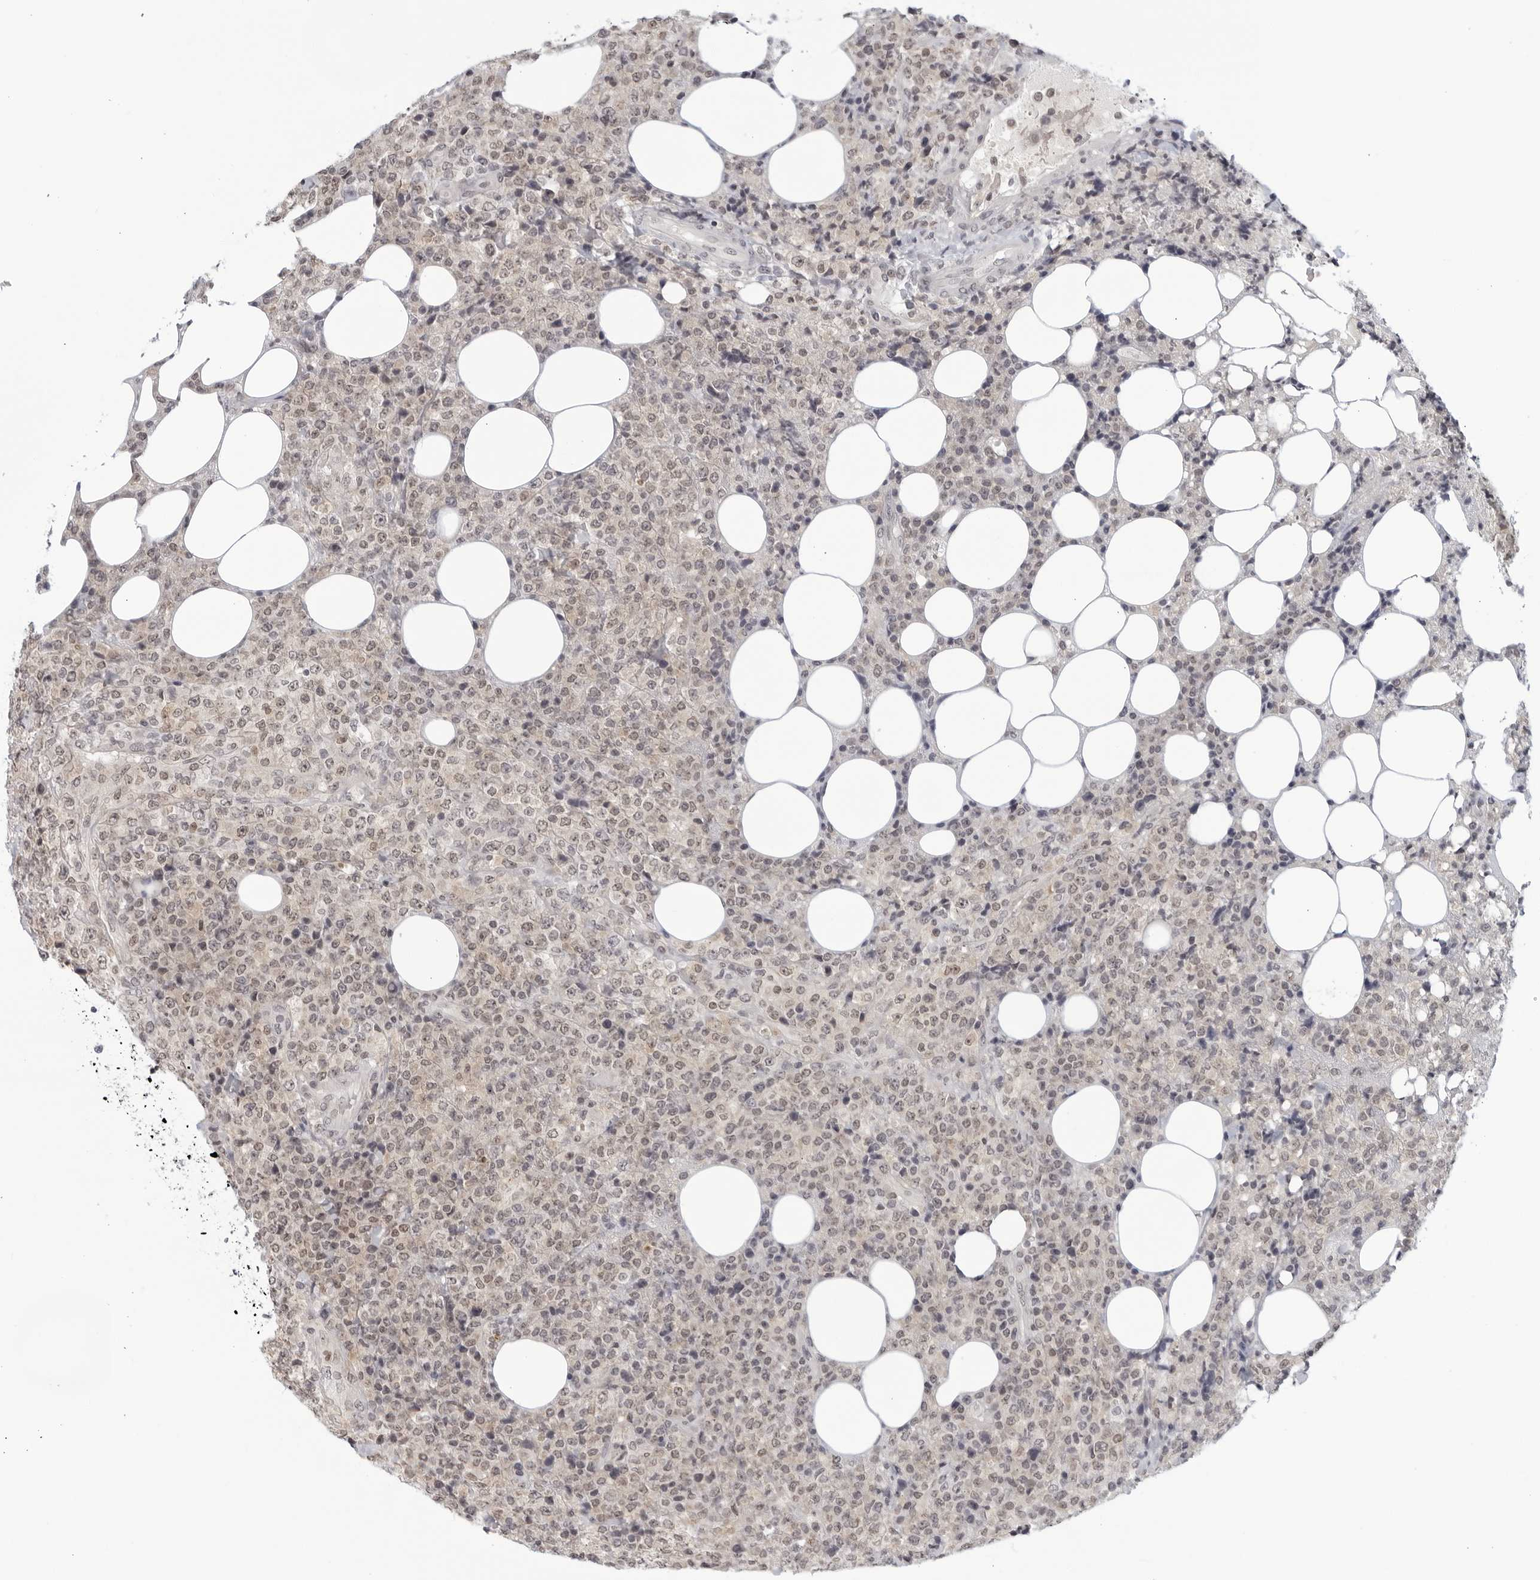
{"staining": {"intensity": "weak", "quantity": ">75%", "location": "nuclear"}, "tissue": "lymphoma", "cell_type": "Tumor cells", "image_type": "cancer", "snomed": [{"axis": "morphology", "description": "Malignant lymphoma, non-Hodgkin's type, High grade"}, {"axis": "topography", "description": "Lymph node"}], "caption": "Immunohistochemical staining of human lymphoma exhibits low levels of weak nuclear expression in approximately >75% of tumor cells.", "gene": "CC2D1B", "patient": {"sex": "male", "age": 13}}